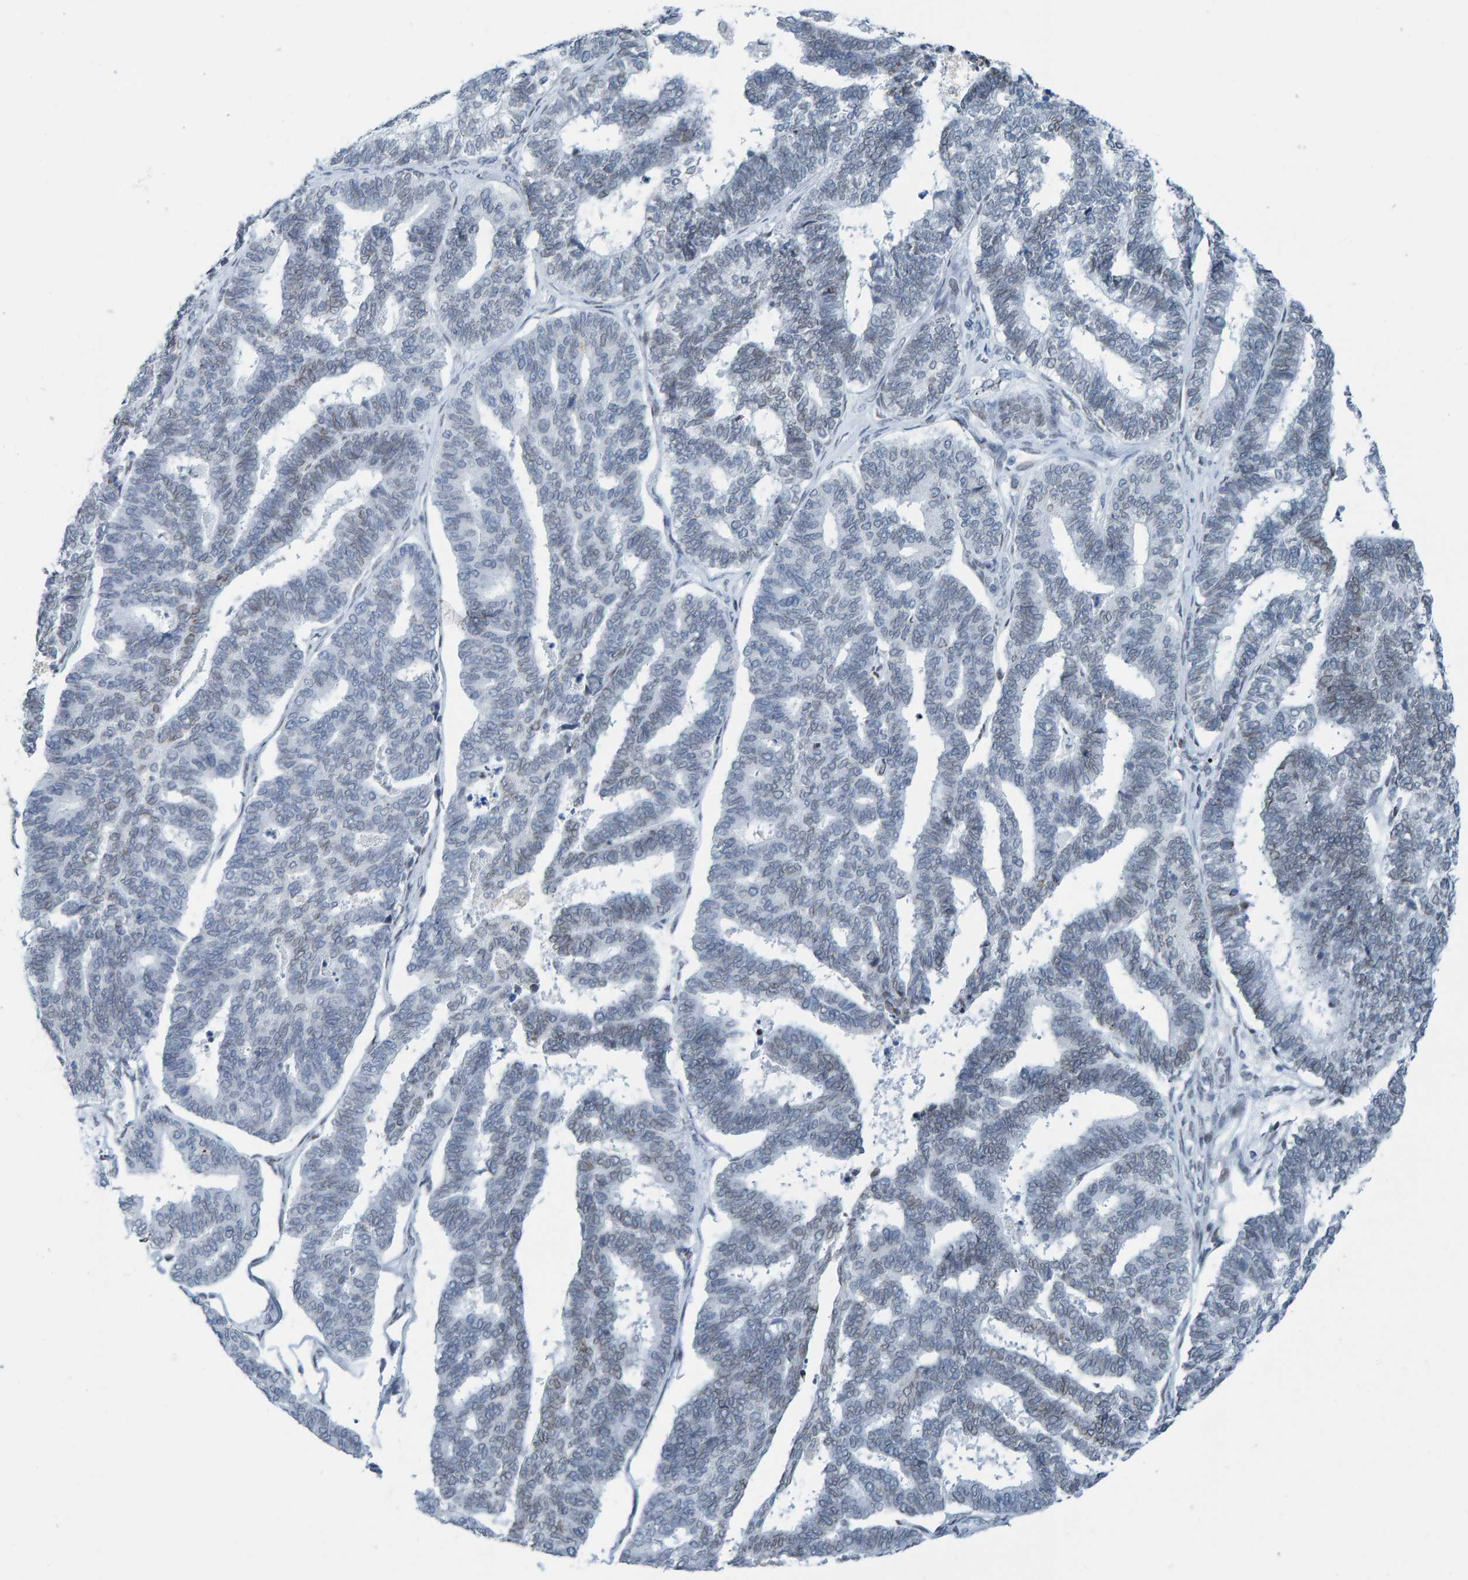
{"staining": {"intensity": "weak", "quantity": "<25%", "location": "cytoplasmic/membranous,nuclear"}, "tissue": "endometrial cancer", "cell_type": "Tumor cells", "image_type": "cancer", "snomed": [{"axis": "morphology", "description": "Adenocarcinoma, NOS"}, {"axis": "topography", "description": "Endometrium"}], "caption": "IHC of endometrial adenocarcinoma reveals no staining in tumor cells.", "gene": "LMNB2", "patient": {"sex": "female", "age": 70}}